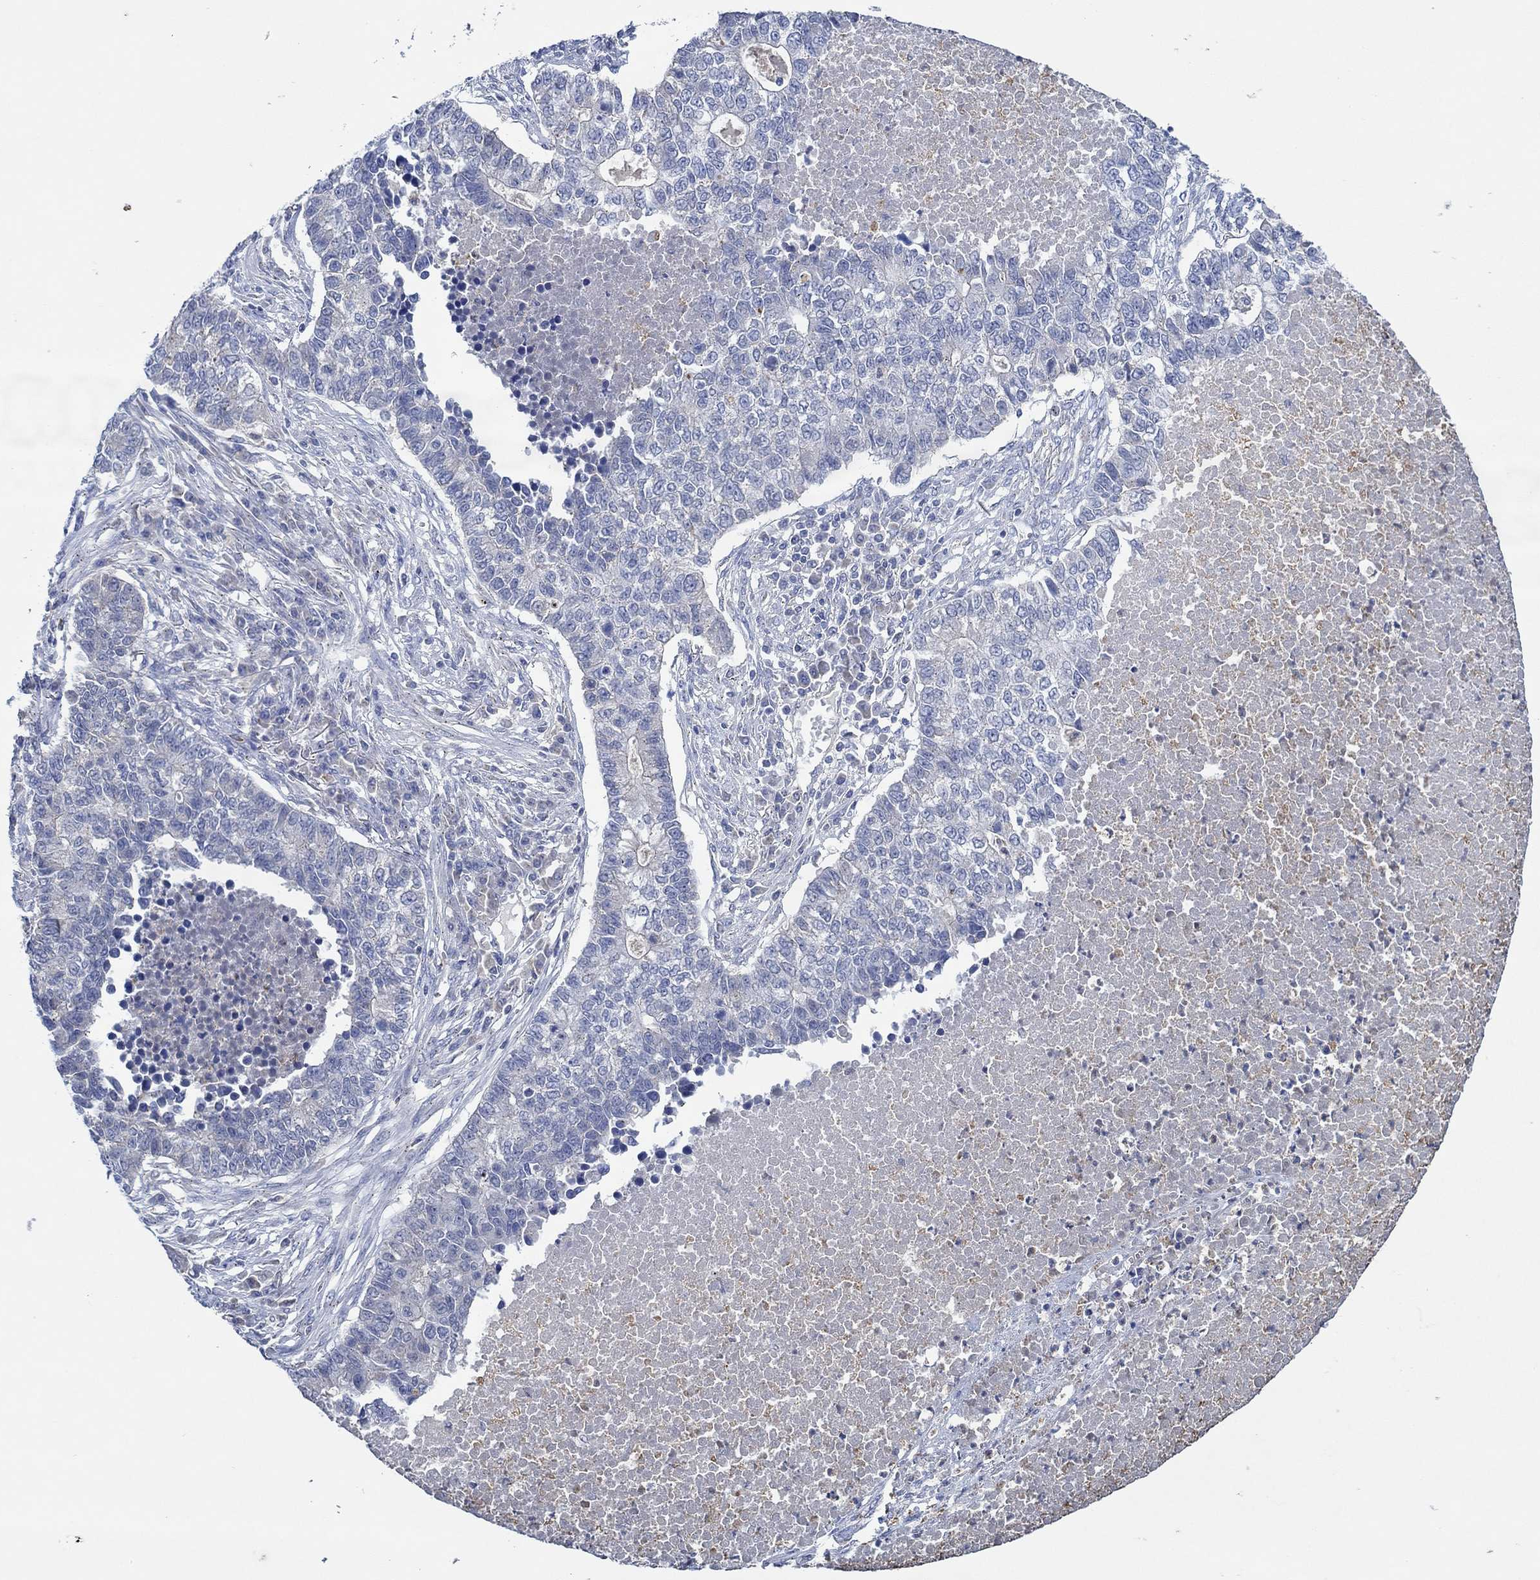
{"staining": {"intensity": "negative", "quantity": "none", "location": "none"}, "tissue": "lung cancer", "cell_type": "Tumor cells", "image_type": "cancer", "snomed": [{"axis": "morphology", "description": "Adenocarcinoma, NOS"}, {"axis": "topography", "description": "Lung"}], "caption": "Adenocarcinoma (lung) was stained to show a protein in brown. There is no significant staining in tumor cells.", "gene": "CPM", "patient": {"sex": "male", "age": 57}}